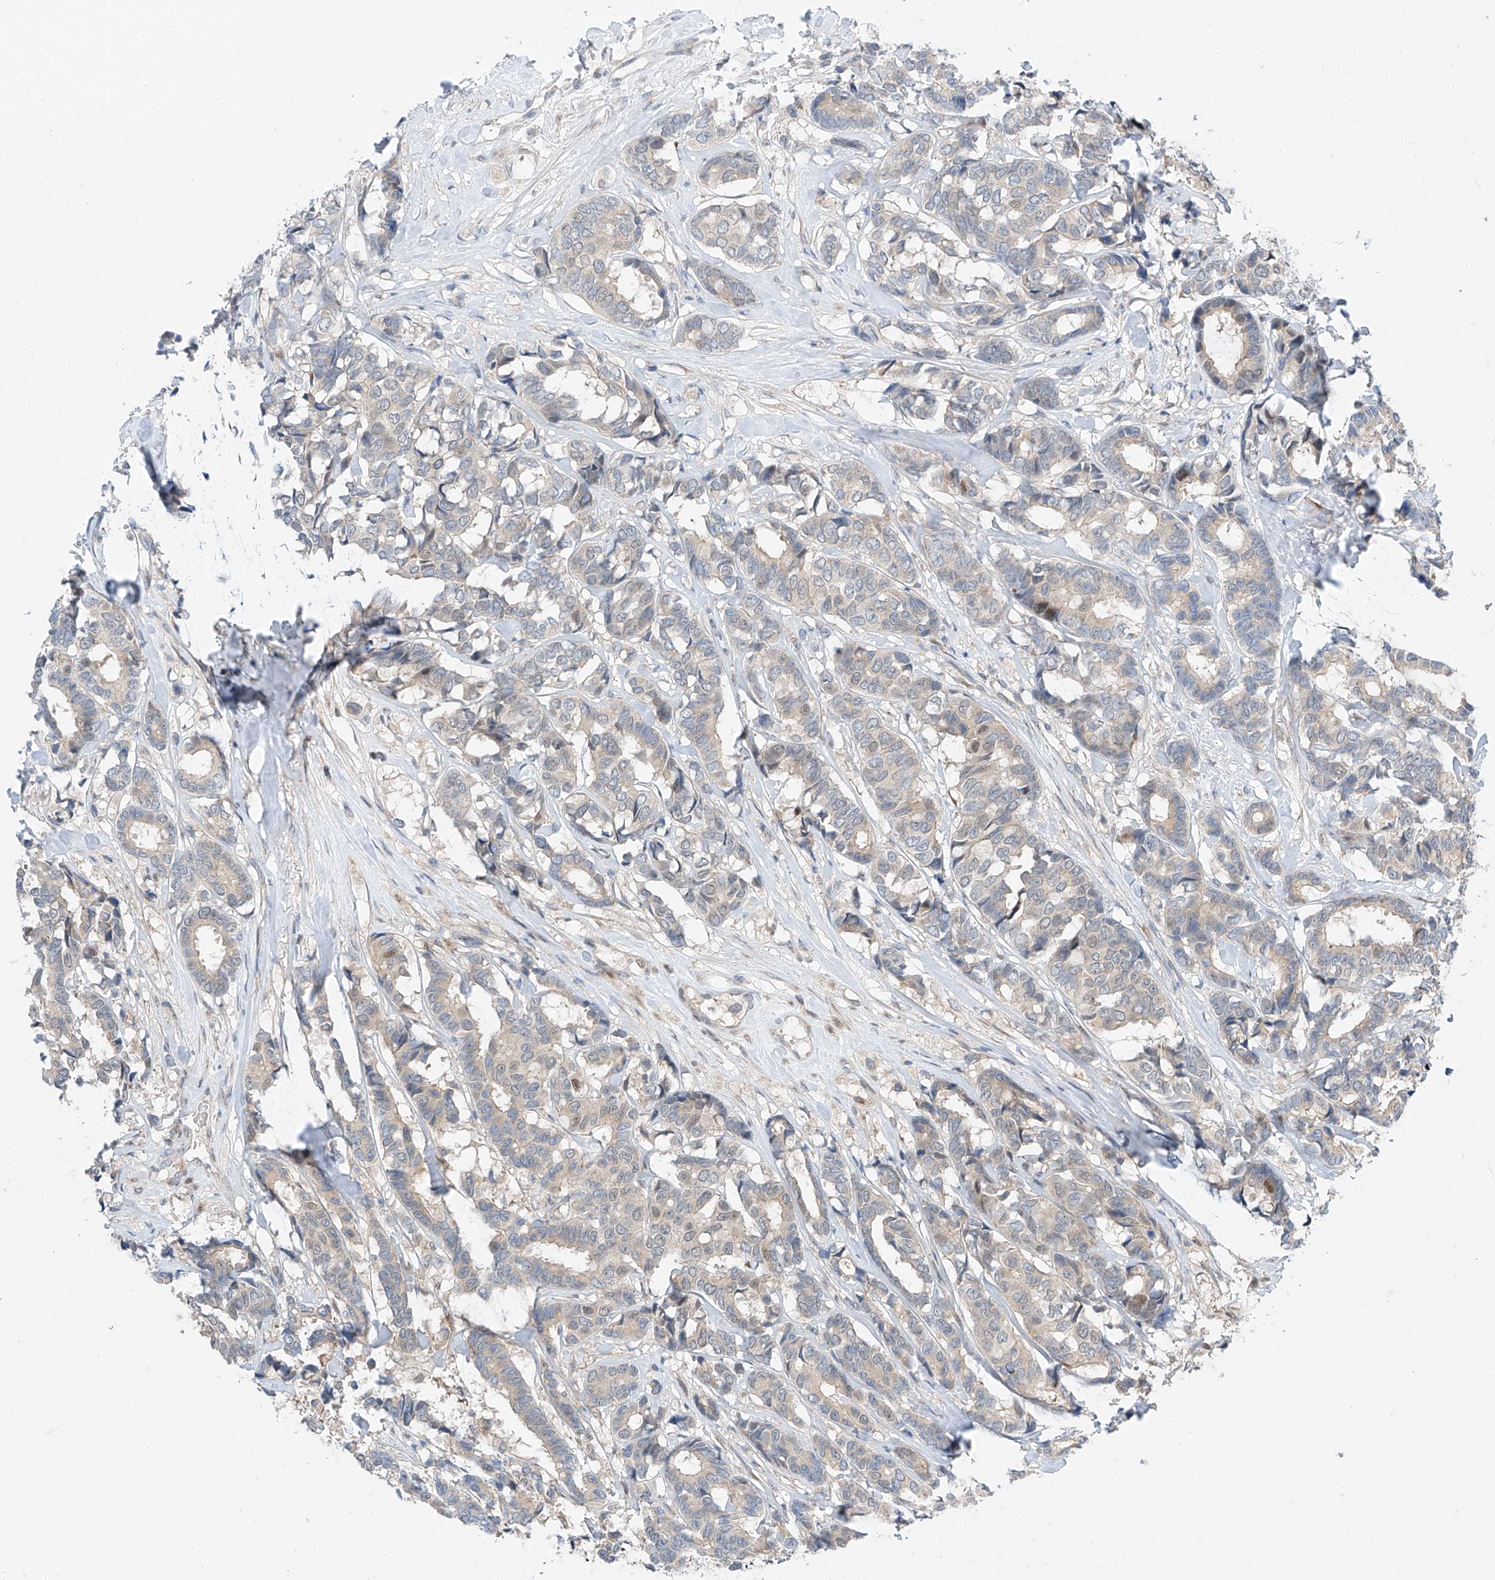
{"staining": {"intensity": "negative", "quantity": "none", "location": "none"}, "tissue": "breast cancer", "cell_type": "Tumor cells", "image_type": "cancer", "snomed": [{"axis": "morphology", "description": "Duct carcinoma"}, {"axis": "topography", "description": "Breast"}], "caption": "A high-resolution micrograph shows immunohistochemistry (IHC) staining of breast intraductal carcinoma, which demonstrates no significant expression in tumor cells.", "gene": "CLDND1", "patient": {"sex": "female", "age": 87}}